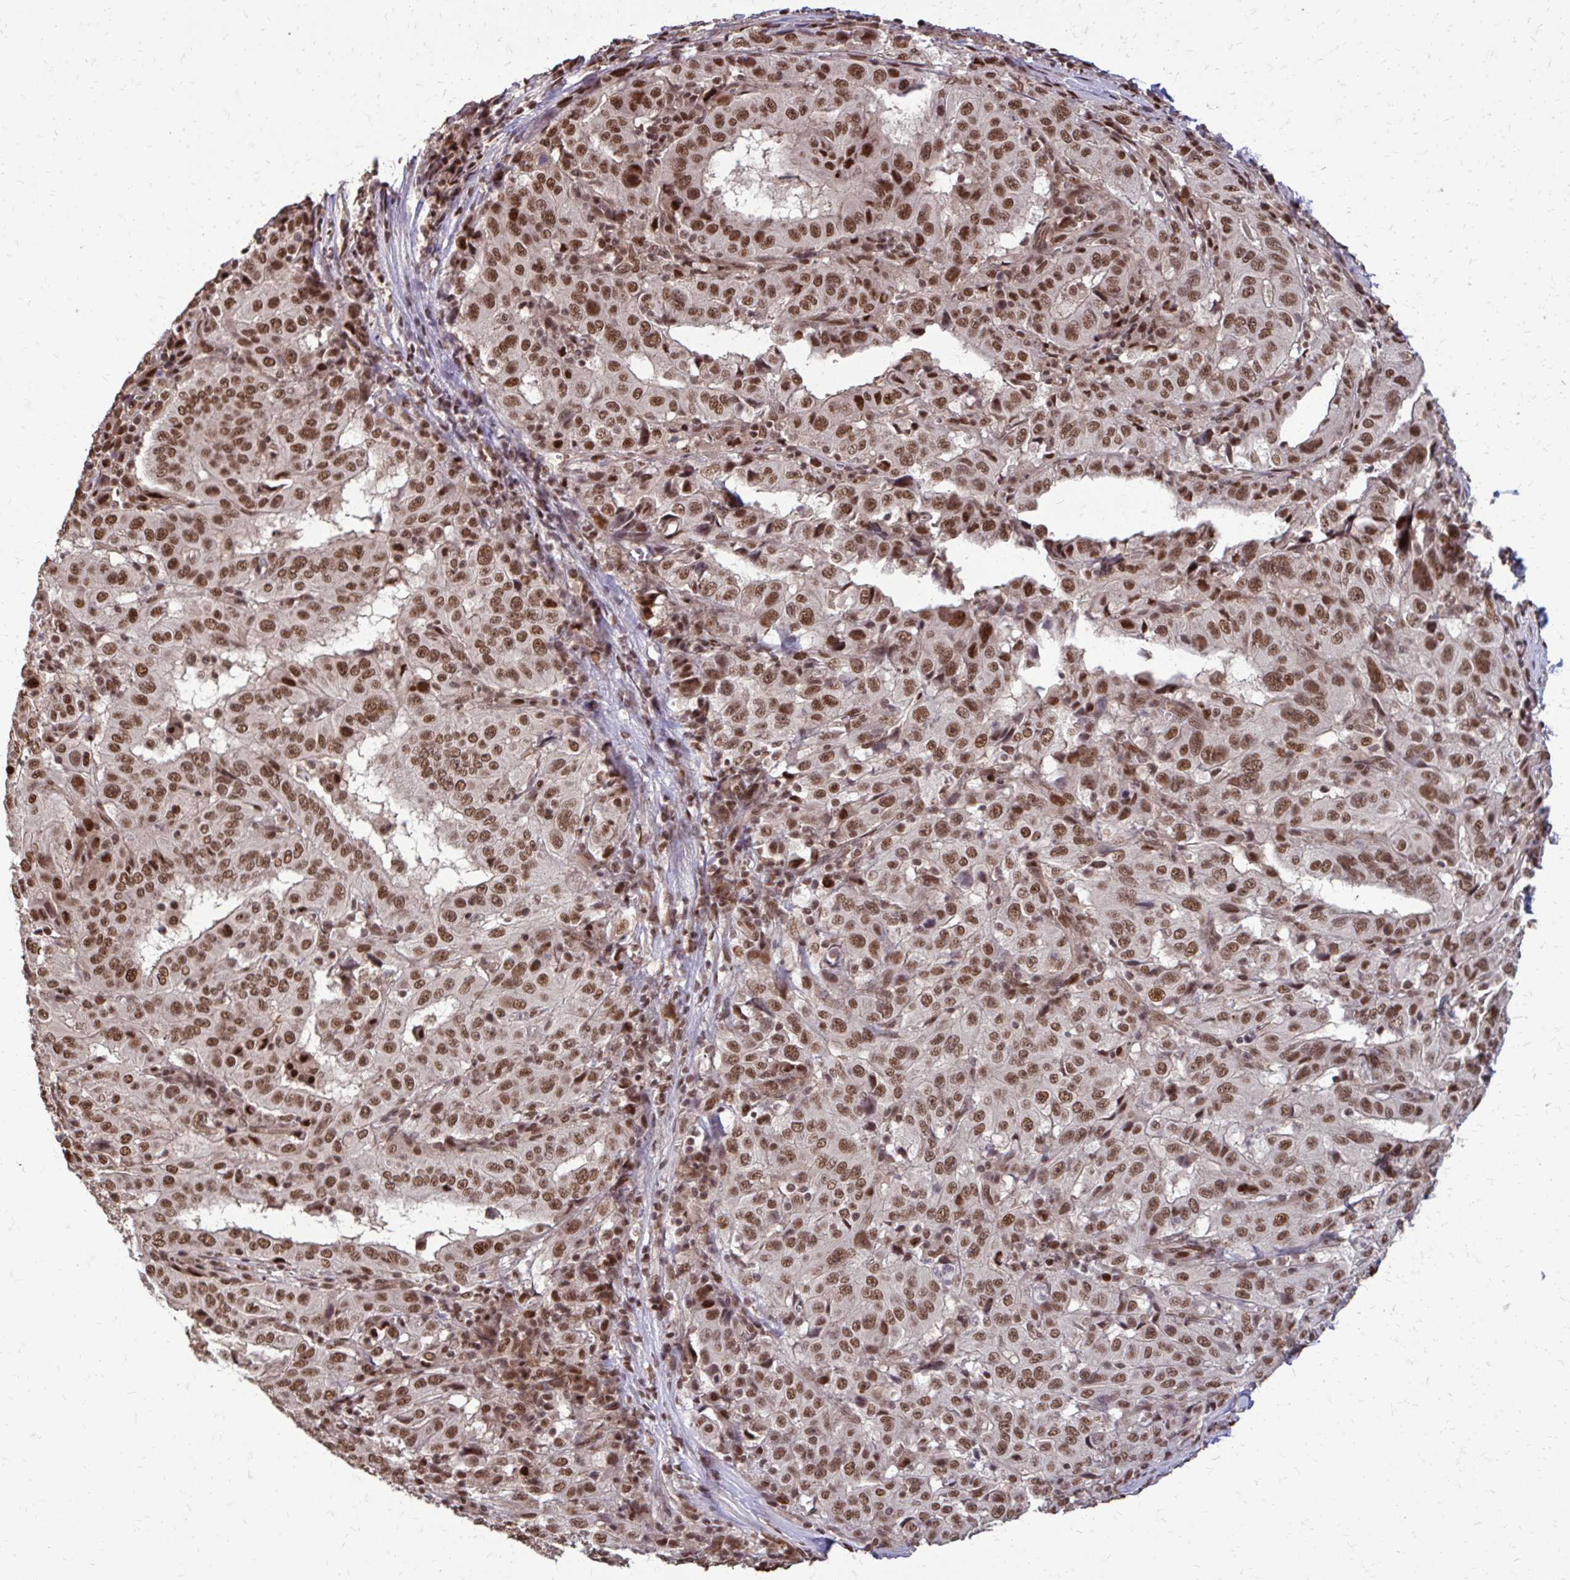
{"staining": {"intensity": "moderate", "quantity": ">75%", "location": "nuclear"}, "tissue": "pancreatic cancer", "cell_type": "Tumor cells", "image_type": "cancer", "snomed": [{"axis": "morphology", "description": "Adenocarcinoma, NOS"}, {"axis": "topography", "description": "Pancreas"}], "caption": "A brown stain shows moderate nuclear expression of a protein in human pancreatic cancer tumor cells.", "gene": "SS18", "patient": {"sex": "male", "age": 63}}